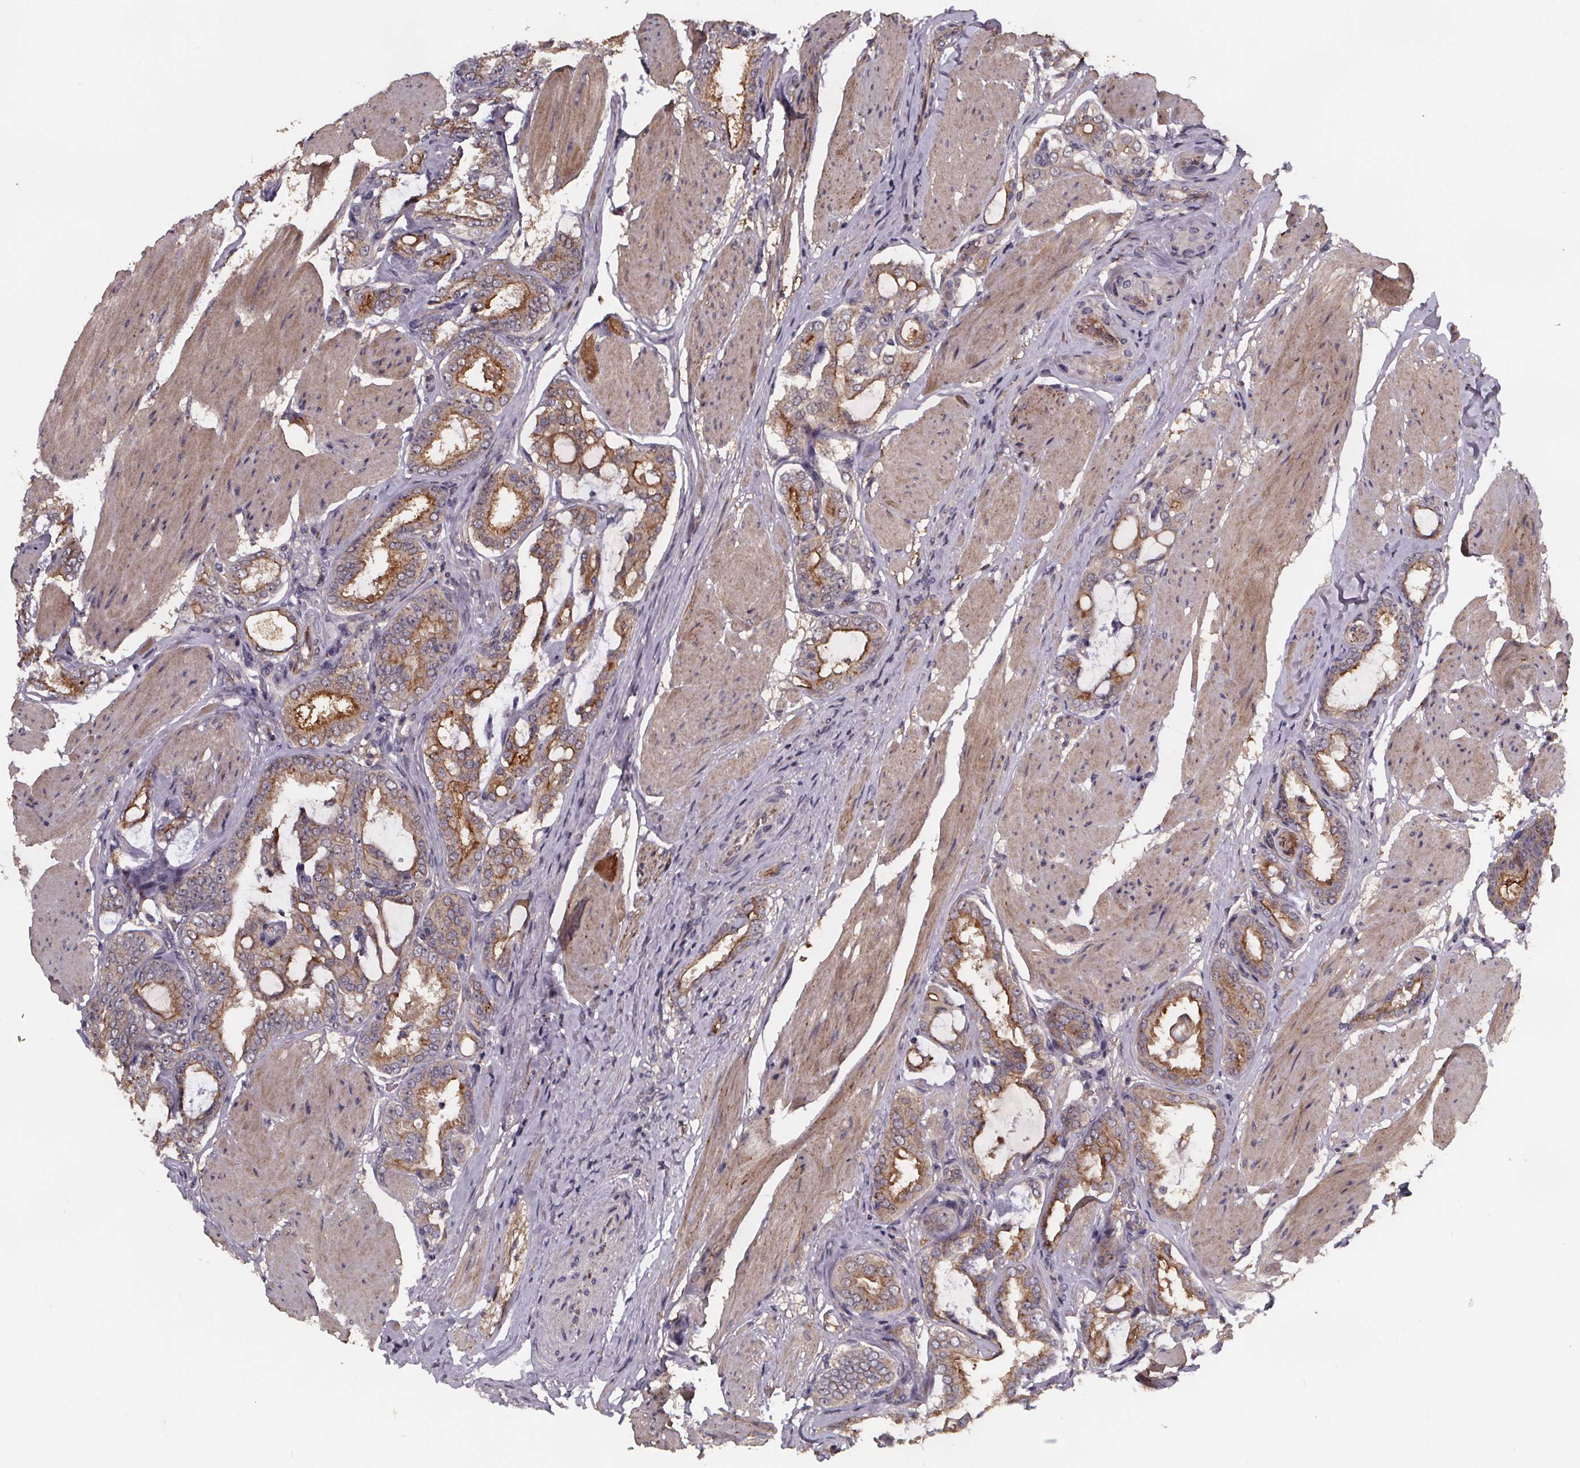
{"staining": {"intensity": "moderate", "quantity": "25%-75%", "location": "cytoplasmic/membranous"}, "tissue": "prostate cancer", "cell_type": "Tumor cells", "image_type": "cancer", "snomed": [{"axis": "morphology", "description": "Adenocarcinoma, High grade"}, {"axis": "topography", "description": "Prostate"}], "caption": "Immunohistochemistry (IHC) (DAB (3,3'-diaminobenzidine)) staining of prostate cancer (adenocarcinoma (high-grade)) exhibits moderate cytoplasmic/membranous protein staining in approximately 25%-75% of tumor cells.", "gene": "FASTKD3", "patient": {"sex": "male", "age": 63}}